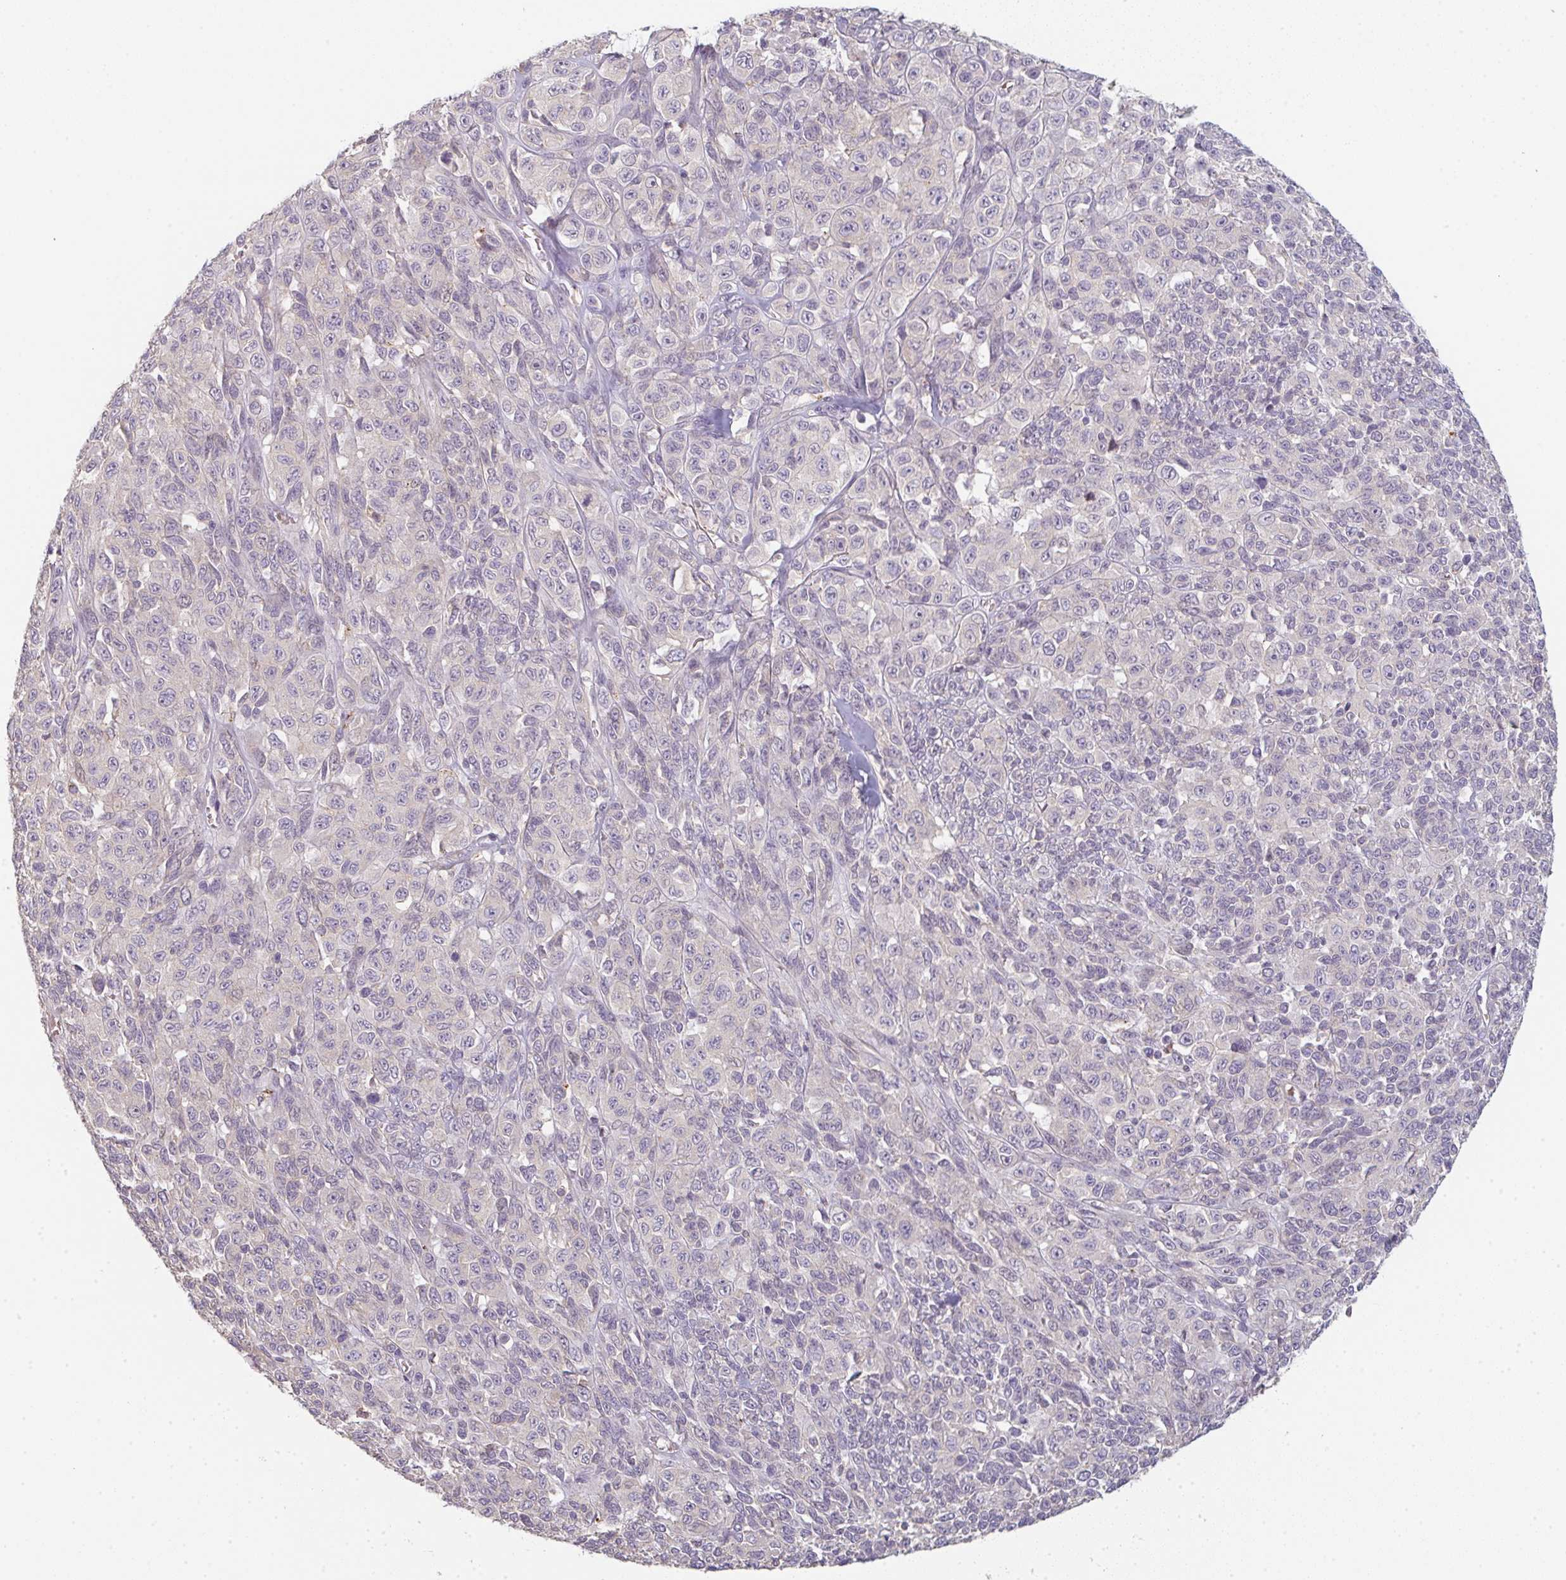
{"staining": {"intensity": "negative", "quantity": "none", "location": "none"}, "tissue": "melanoma", "cell_type": "Tumor cells", "image_type": "cancer", "snomed": [{"axis": "morphology", "description": "Malignant melanoma, NOS"}, {"axis": "topography", "description": "Skin"}], "caption": "An IHC image of melanoma is shown. There is no staining in tumor cells of melanoma.", "gene": "TMEM237", "patient": {"sex": "female", "age": 66}}